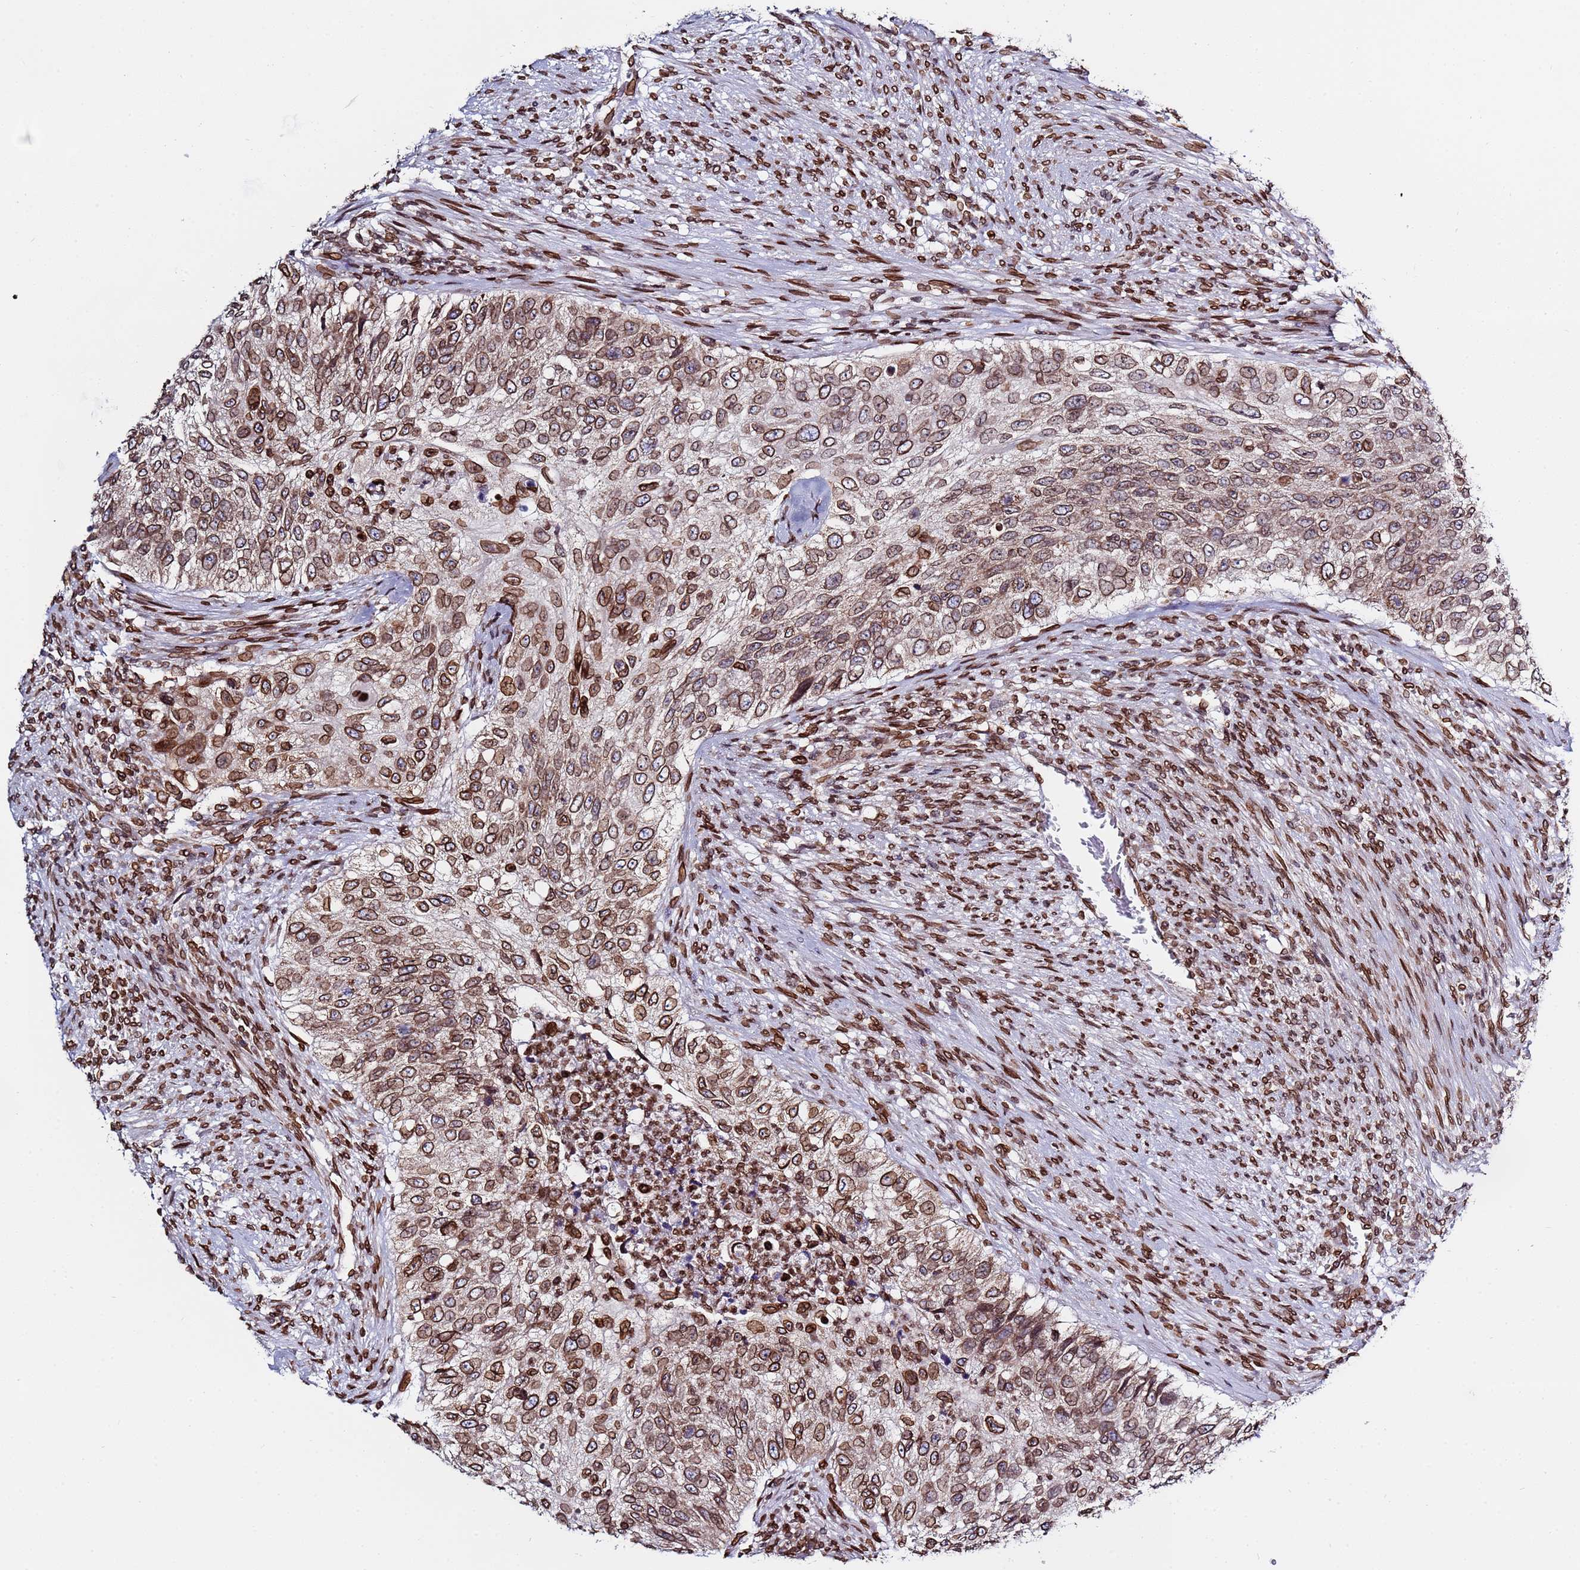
{"staining": {"intensity": "moderate", "quantity": ">75%", "location": "cytoplasmic/membranous,nuclear"}, "tissue": "urothelial cancer", "cell_type": "Tumor cells", "image_type": "cancer", "snomed": [{"axis": "morphology", "description": "Urothelial carcinoma, High grade"}, {"axis": "topography", "description": "Urinary bladder"}], "caption": "Immunohistochemical staining of urothelial cancer displays medium levels of moderate cytoplasmic/membranous and nuclear positivity in about >75% of tumor cells.", "gene": "TOR1AIP1", "patient": {"sex": "female", "age": 60}}